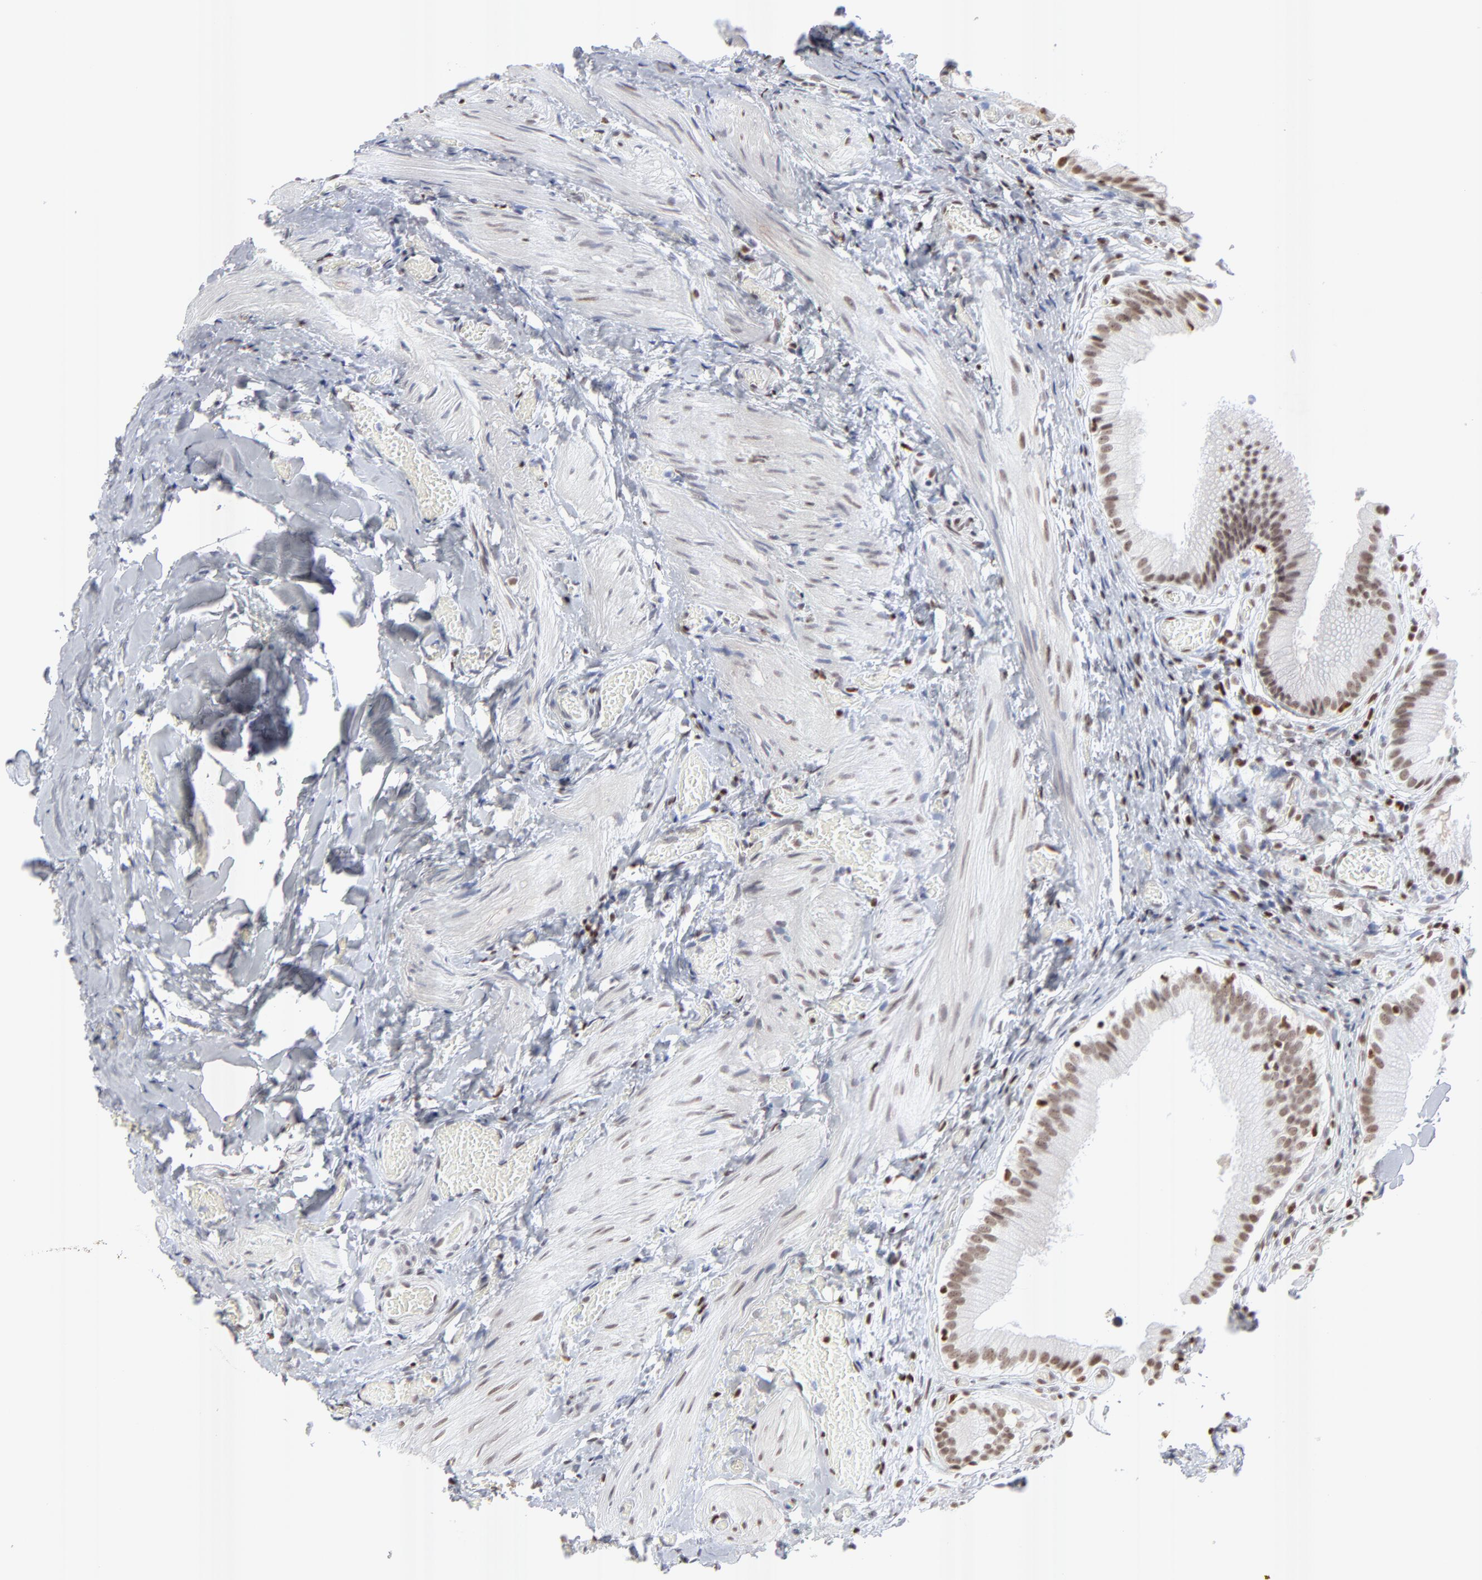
{"staining": {"intensity": "moderate", "quantity": ">75%", "location": "nuclear"}, "tissue": "gallbladder", "cell_type": "Glandular cells", "image_type": "normal", "snomed": [{"axis": "morphology", "description": "Normal tissue, NOS"}, {"axis": "topography", "description": "Gallbladder"}], "caption": "Moderate nuclear positivity for a protein is present in approximately >75% of glandular cells of unremarkable gallbladder using immunohistochemistry.", "gene": "PARP1", "patient": {"sex": "male", "age": 65}}